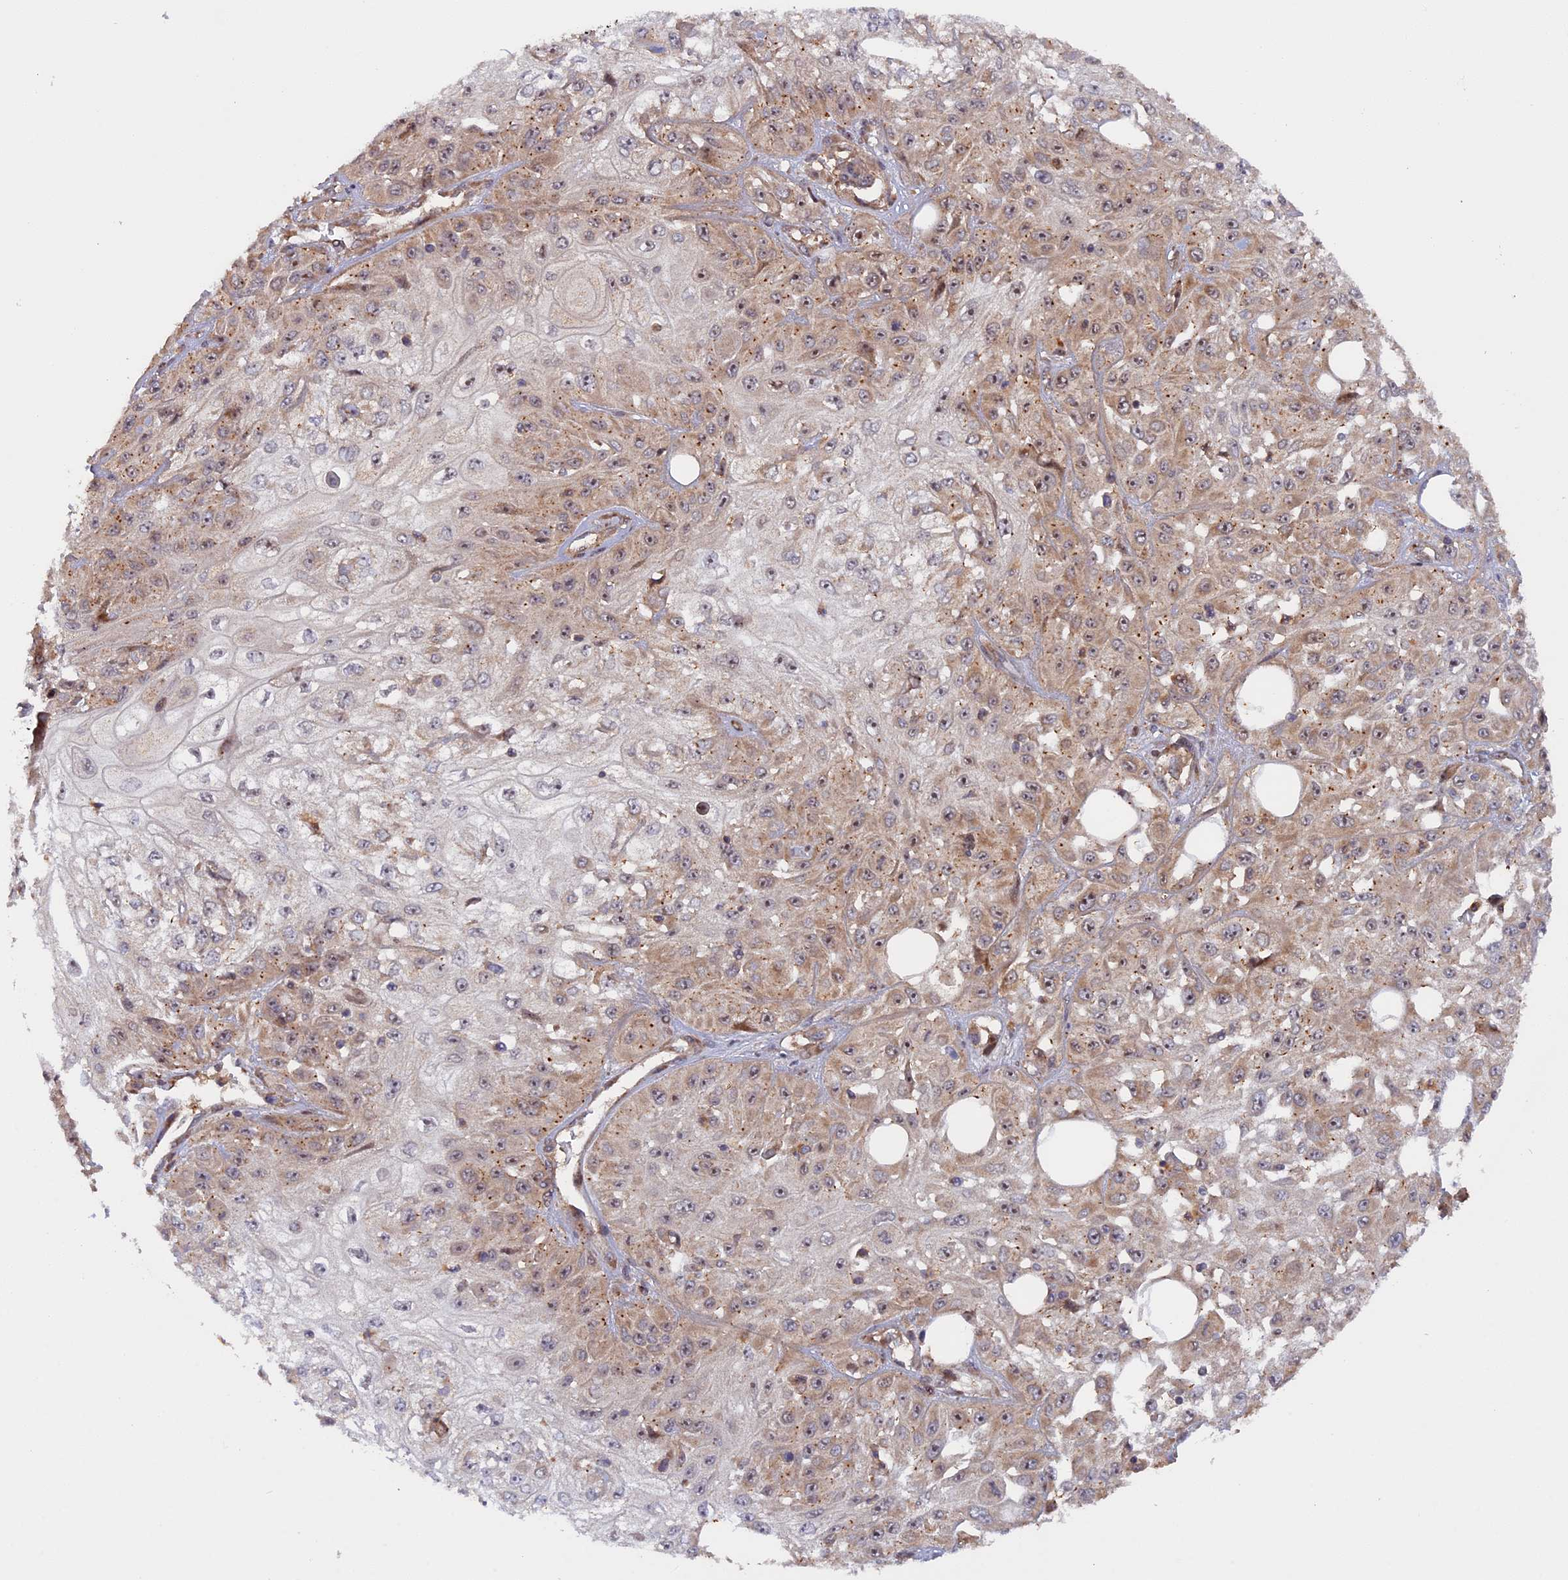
{"staining": {"intensity": "weak", "quantity": "25%-75%", "location": "cytoplasmic/membranous"}, "tissue": "skin cancer", "cell_type": "Tumor cells", "image_type": "cancer", "snomed": [{"axis": "morphology", "description": "Squamous cell carcinoma, NOS"}, {"axis": "morphology", "description": "Squamous cell carcinoma, metastatic, NOS"}, {"axis": "topography", "description": "Skin"}, {"axis": "topography", "description": "Lymph node"}], "caption": "Skin cancer stained for a protein exhibits weak cytoplasmic/membranous positivity in tumor cells. Immunohistochemistry stains the protein of interest in brown and the nuclei are stained blue.", "gene": "FERMT1", "patient": {"sex": "male", "age": 75}}